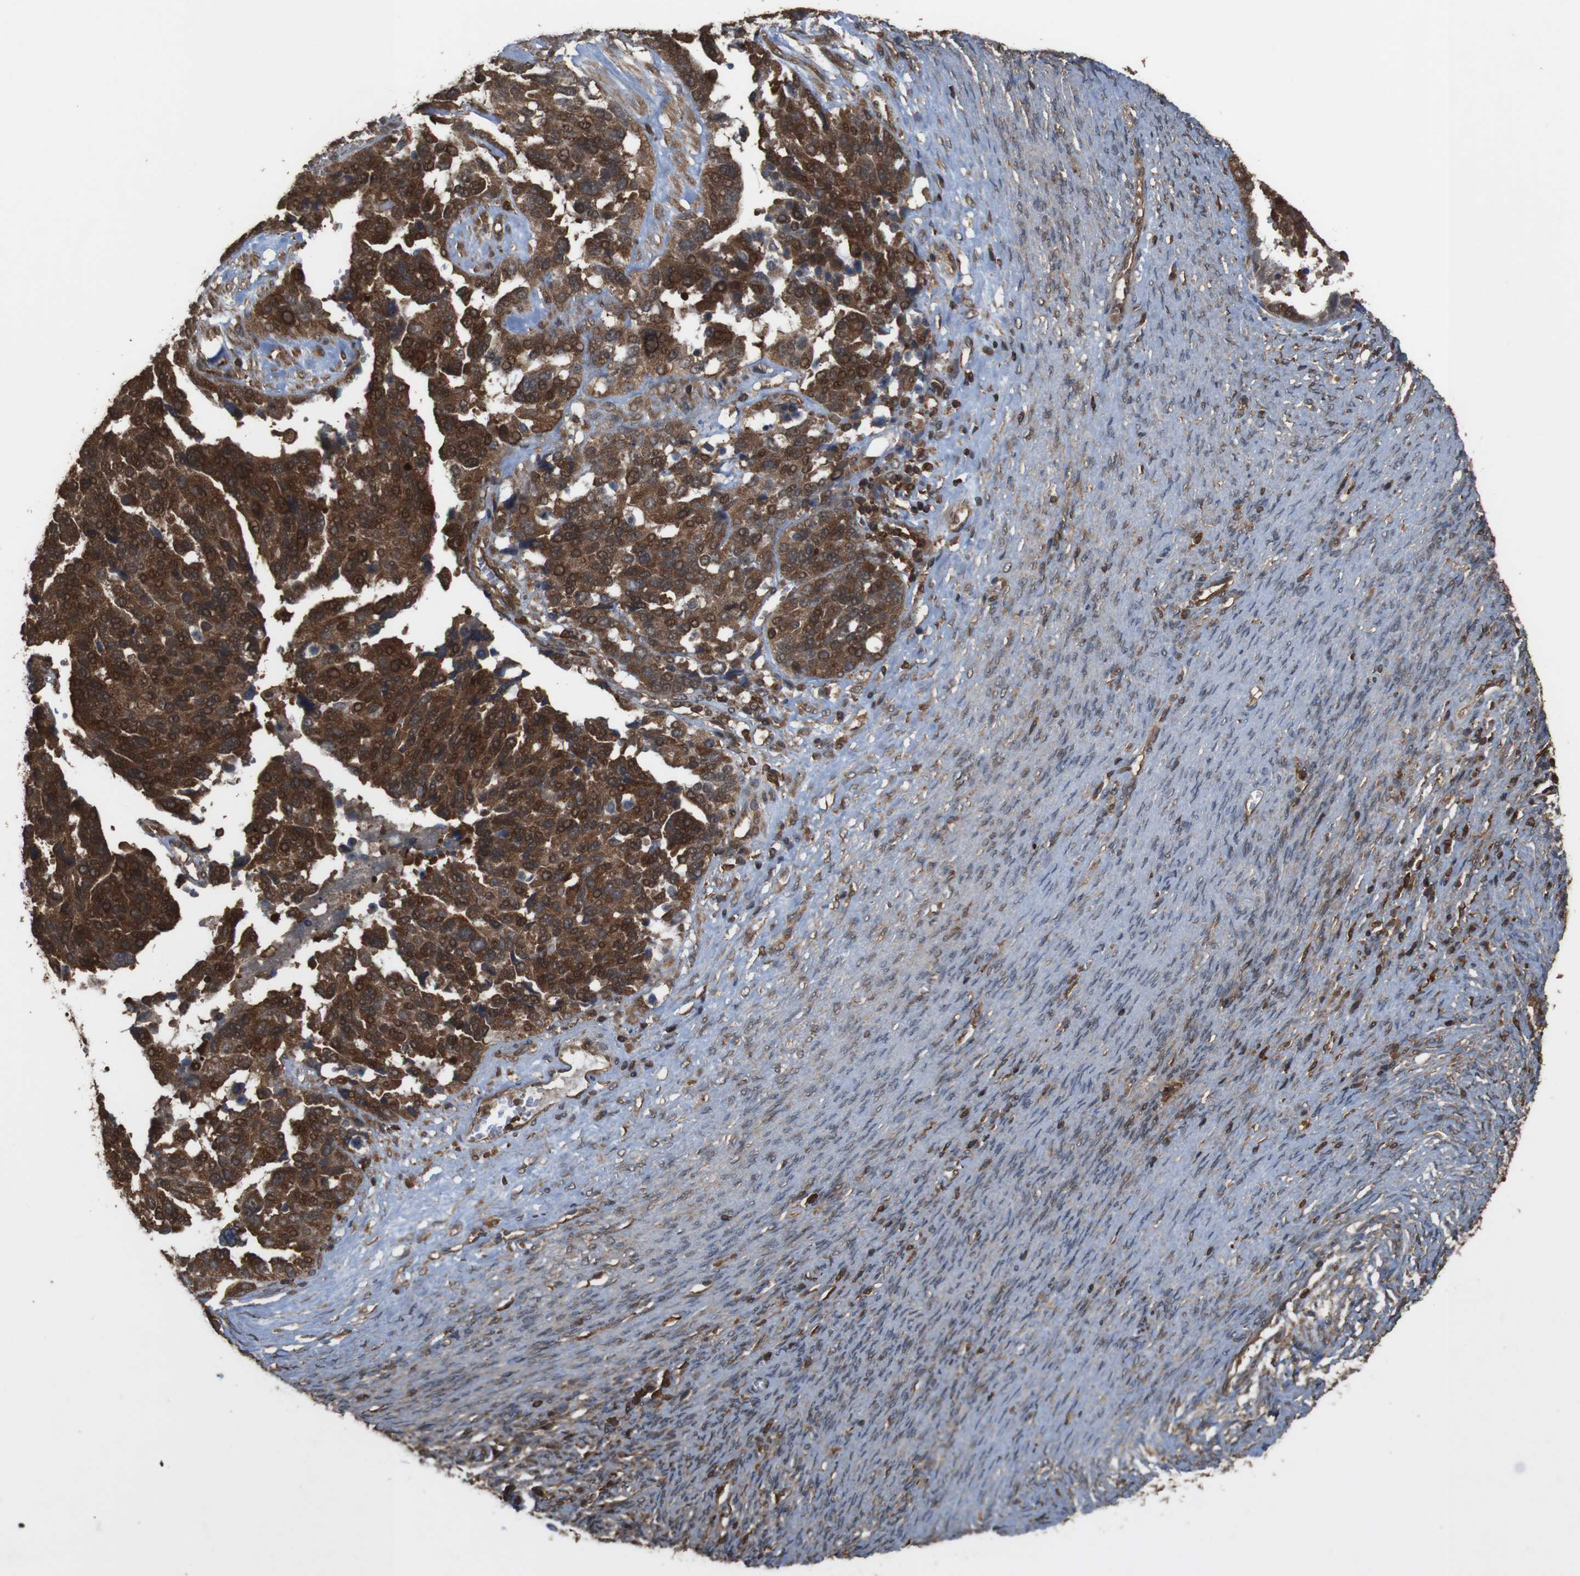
{"staining": {"intensity": "strong", "quantity": ">75%", "location": "cytoplasmic/membranous"}, "tissue": "ovarian cancer", "cell_type": "Tumor cells", "image_type": "cancer", "snomed": [{"axis": "morphology", "description": "Cystadenocarcinoma, serous, NOS"}, {"axis": "topography", "description": "Ovary"}], "caption": "This is an image of IHC staining of ovarian cancer, which shows strong expression in the cytoplasmic/membranous of tumor cells.", "gene": "BAG4", "patient": {"sex": "female", "age": 44}}